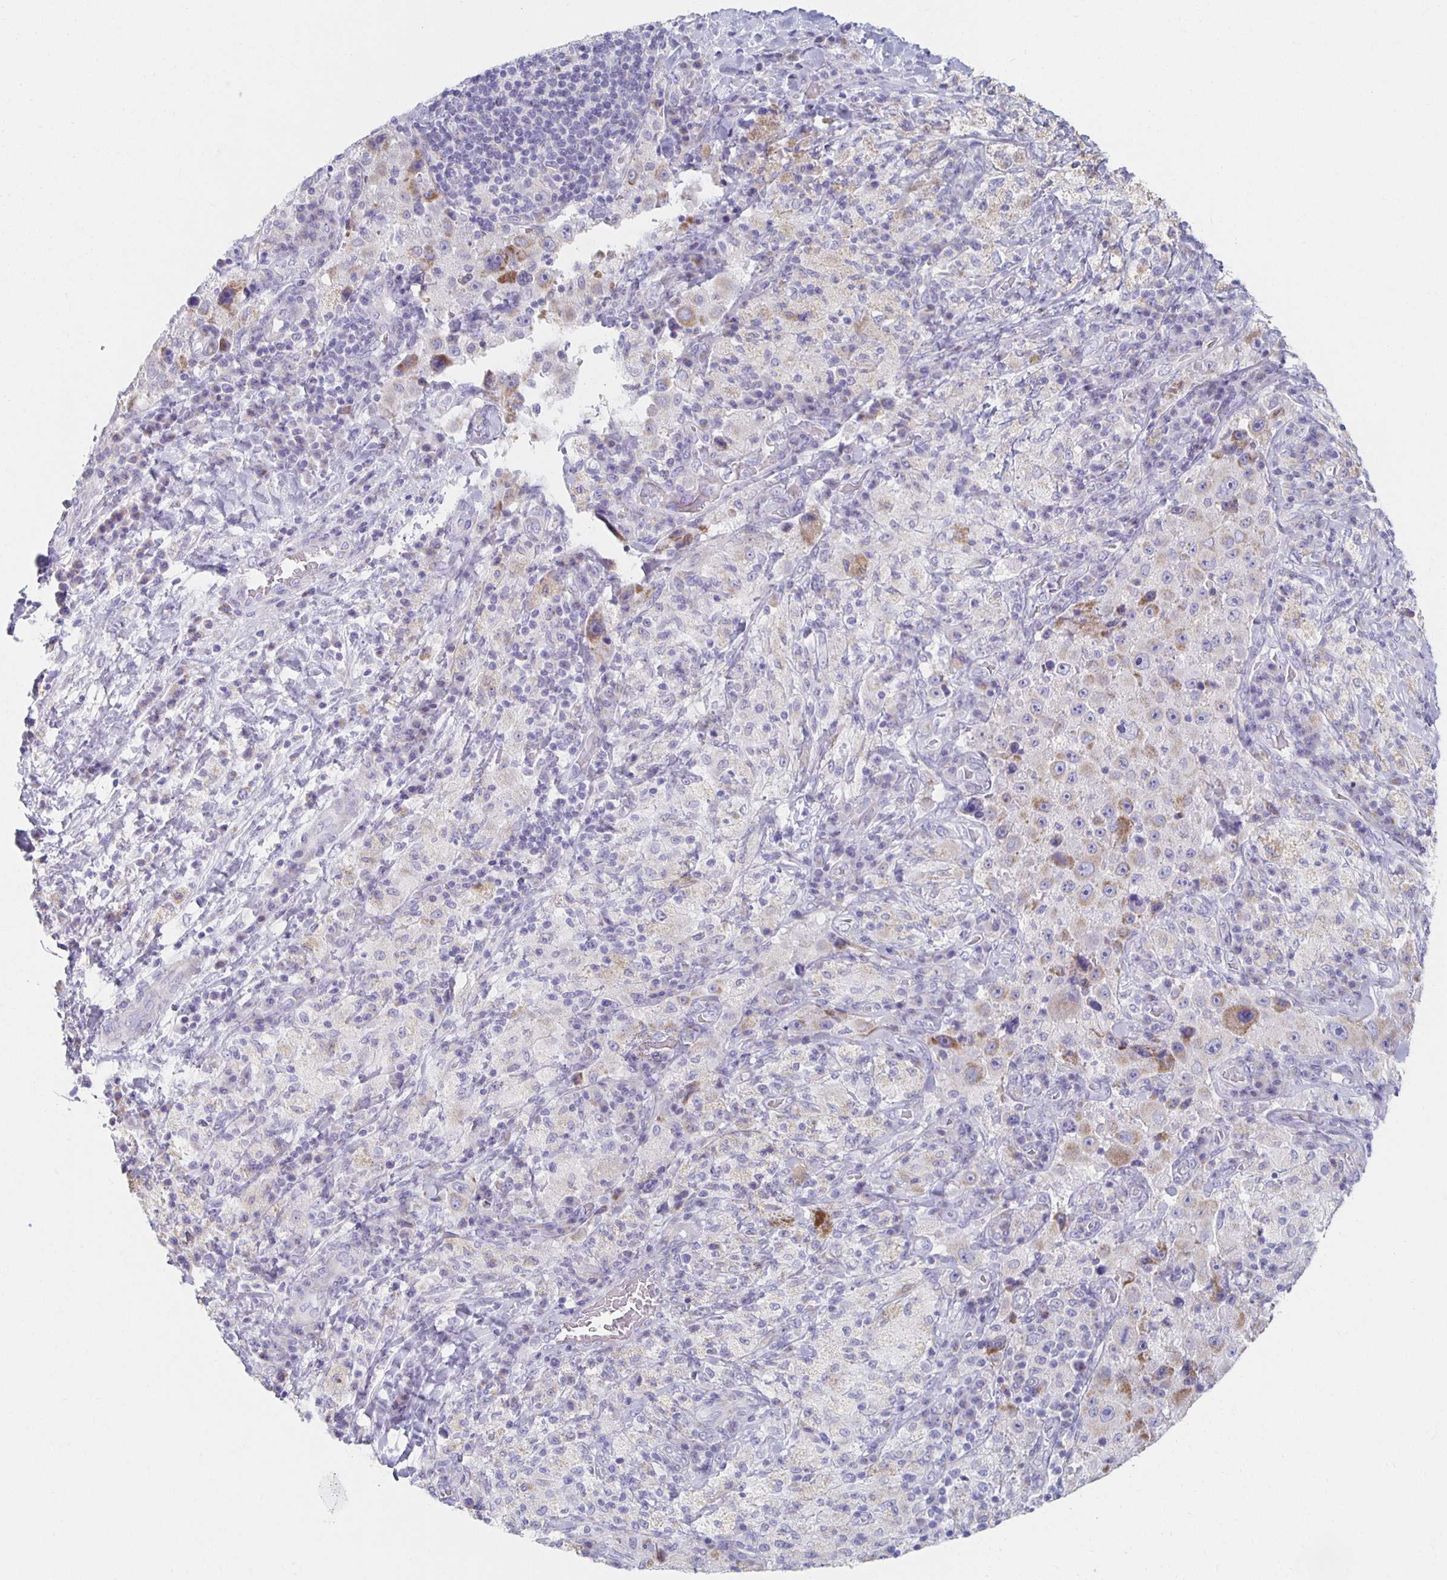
{"staining": {"intensity": "moderate", "quantity": "25%-75%", "location": "cytoplasmic/membranous"}, "tissue": "melanoma", "cell_type": "Tumor cells", "image_type": "cancer", "snomed": [{"axis": "morphology", "description": "Malignant melanoma, Metastatic site"}, {"axis": "topography", "description": "Lymph node"}], "caption": "A brown stain shows moderate cytoplasmic/membranous expression of a protein in malignant melanoma (metastatic site) tumor cells. The protein of interest is shown in brown color, while the nuclei are stained blue.", "gene": "TEX44", "patient": {"sex": "male", "age": 62}}